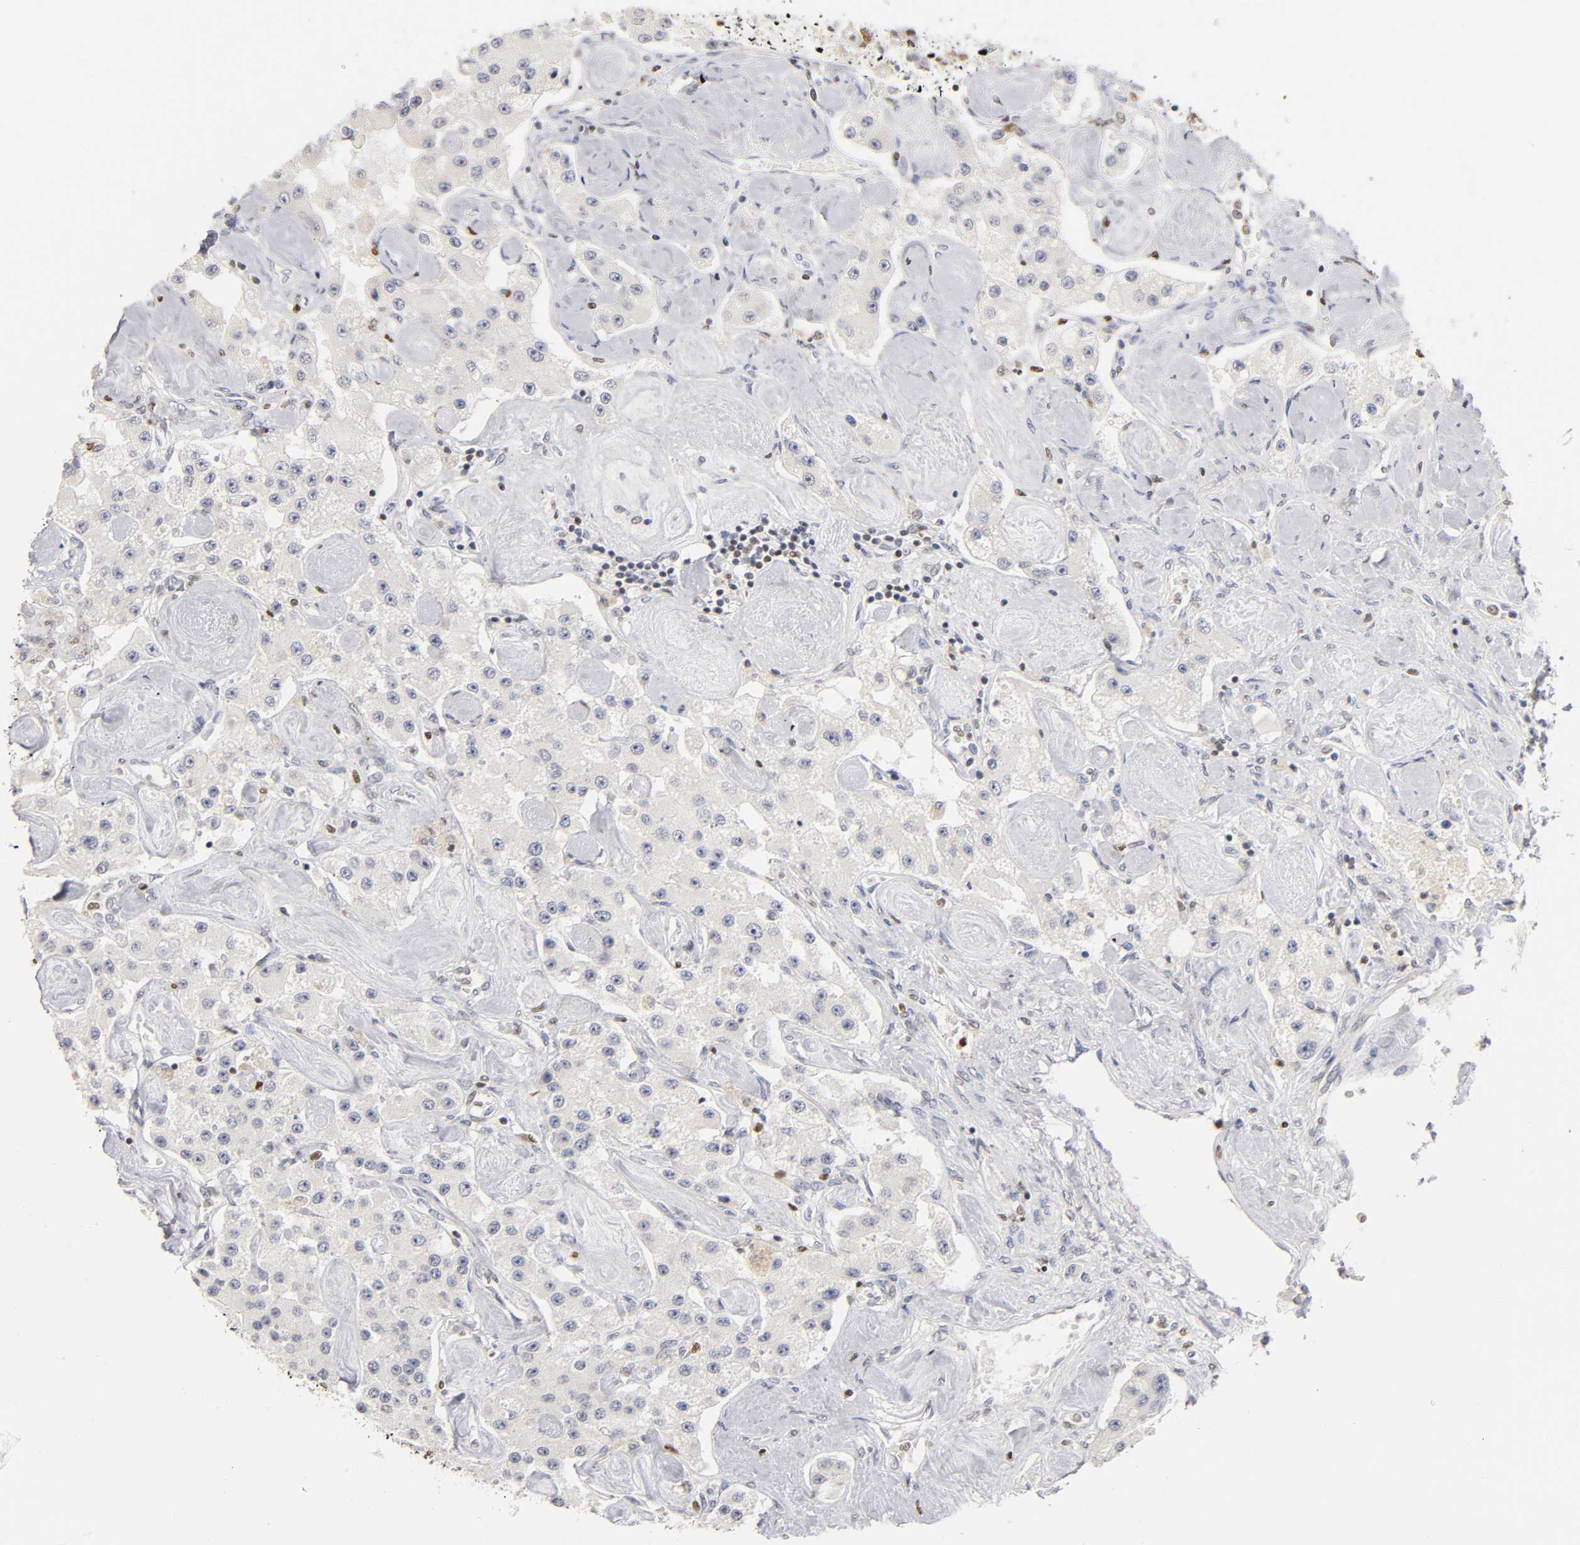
{"staining": {"intensity": "negative", "quantity": "none", "location": "none"}, "tissue": "carcinoid", "cell_type": "Tumor cells", "image_type": "cancer", "snomed": [{"axis": "morphology", "description": "Carcinoid, malignant, NOS"}, {"axis": "topography", "description": "Pancreas"}], "caption": "An IHC image of carcinoid is shown. There is no staining in tumor cells of carcinoid.", "gene": "RUNX1", "patient": {"sex": "male", "age": 41}}